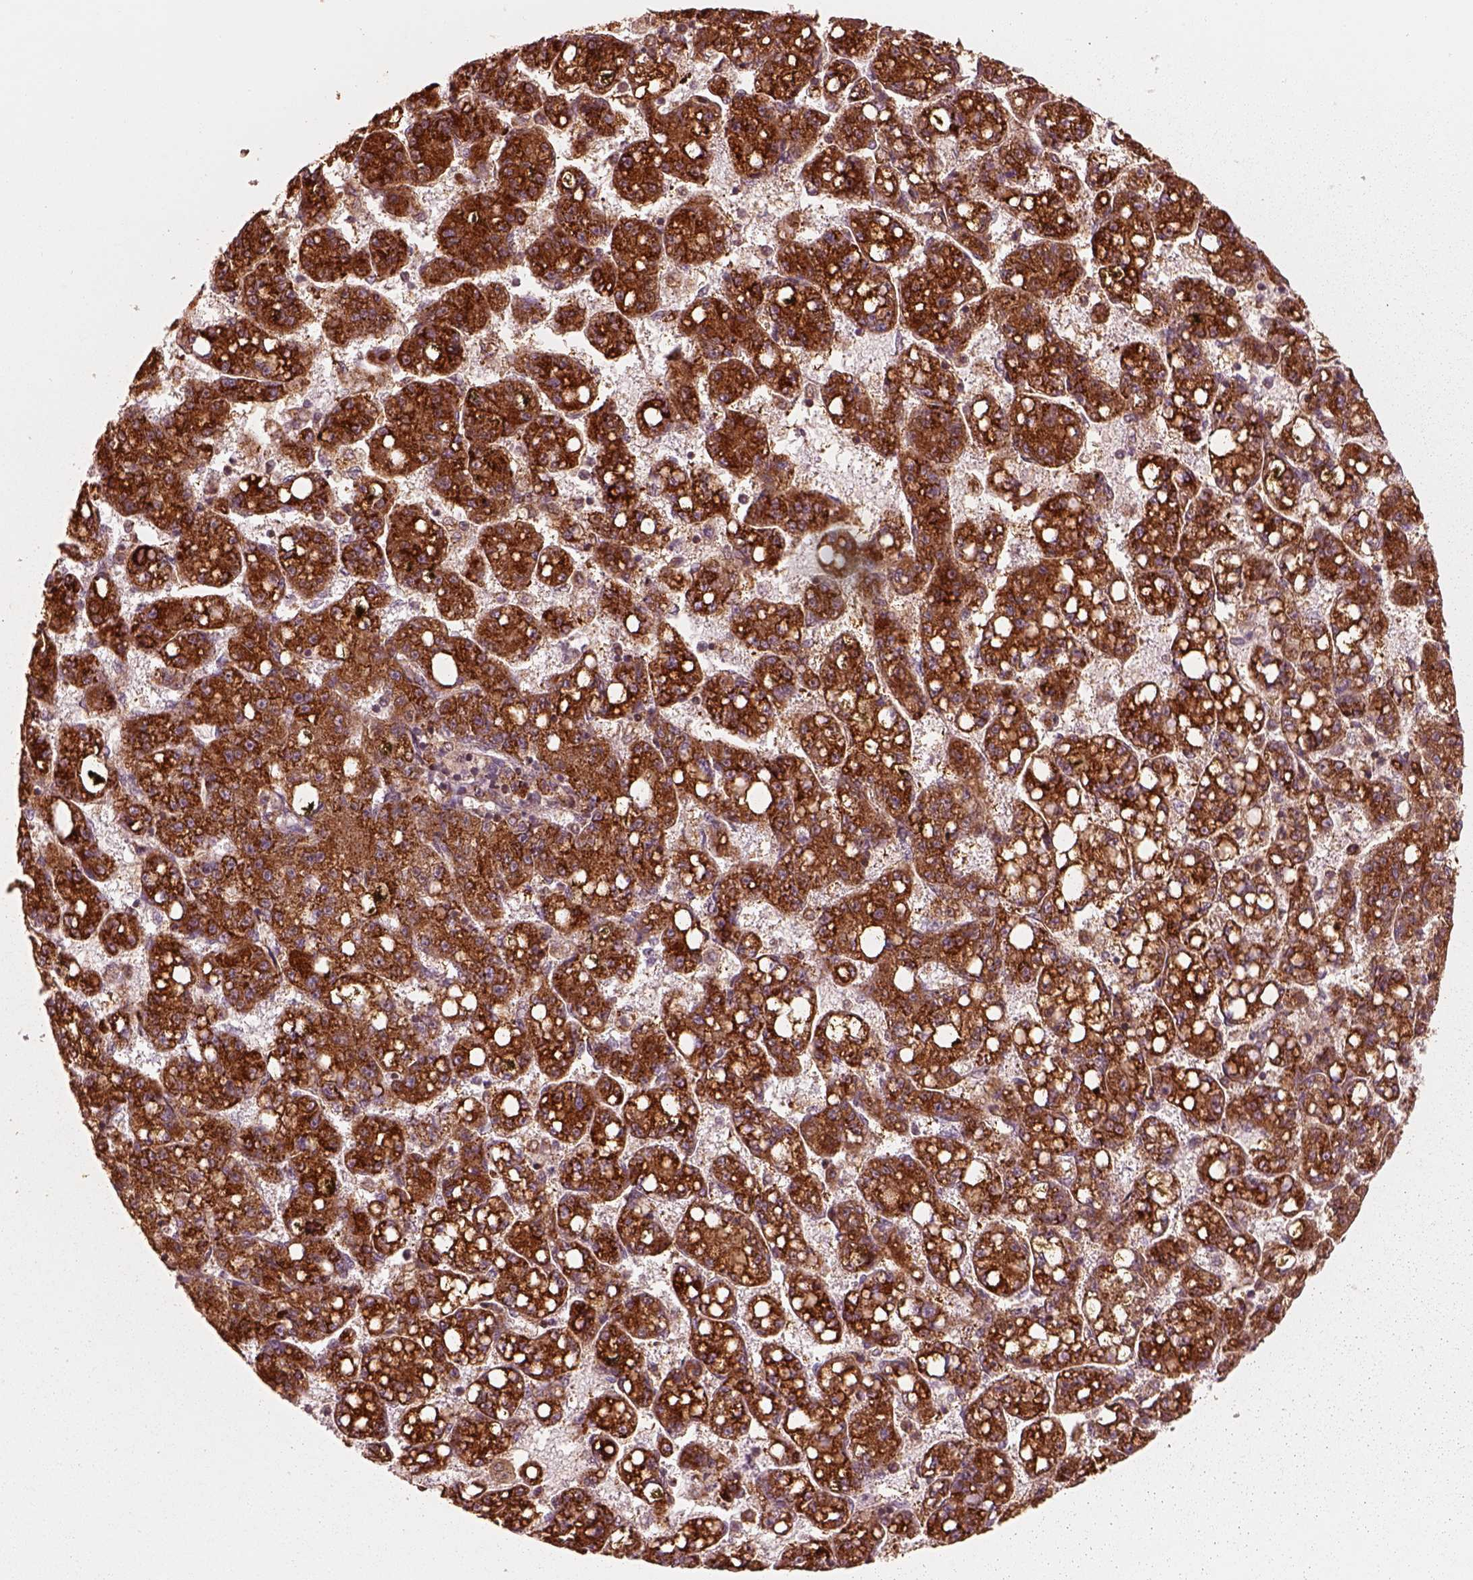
{"staining": {"intensity": "strong", "quantity": "<25%", "location": "cytoplasmic/membranous"}, "tissue": "liver cancer", "cell_type": "Tumor cells", "image_type": "cancer", "snomed": [{"axis": "morphology", "description": "Carcinoma, Hepatocellular, NOS"}, {"axis": "topography", "description": "Liver"}], "caption": "Liver cancer (hepatocellular carcinoma) stained for a protein (brown) demonstrates strong cytoplasmic/membranous positive positivity in approximately <25% of tumor cells.", "gene": "ENTPD6", "patient": {"sex": "female", "age": 65}}